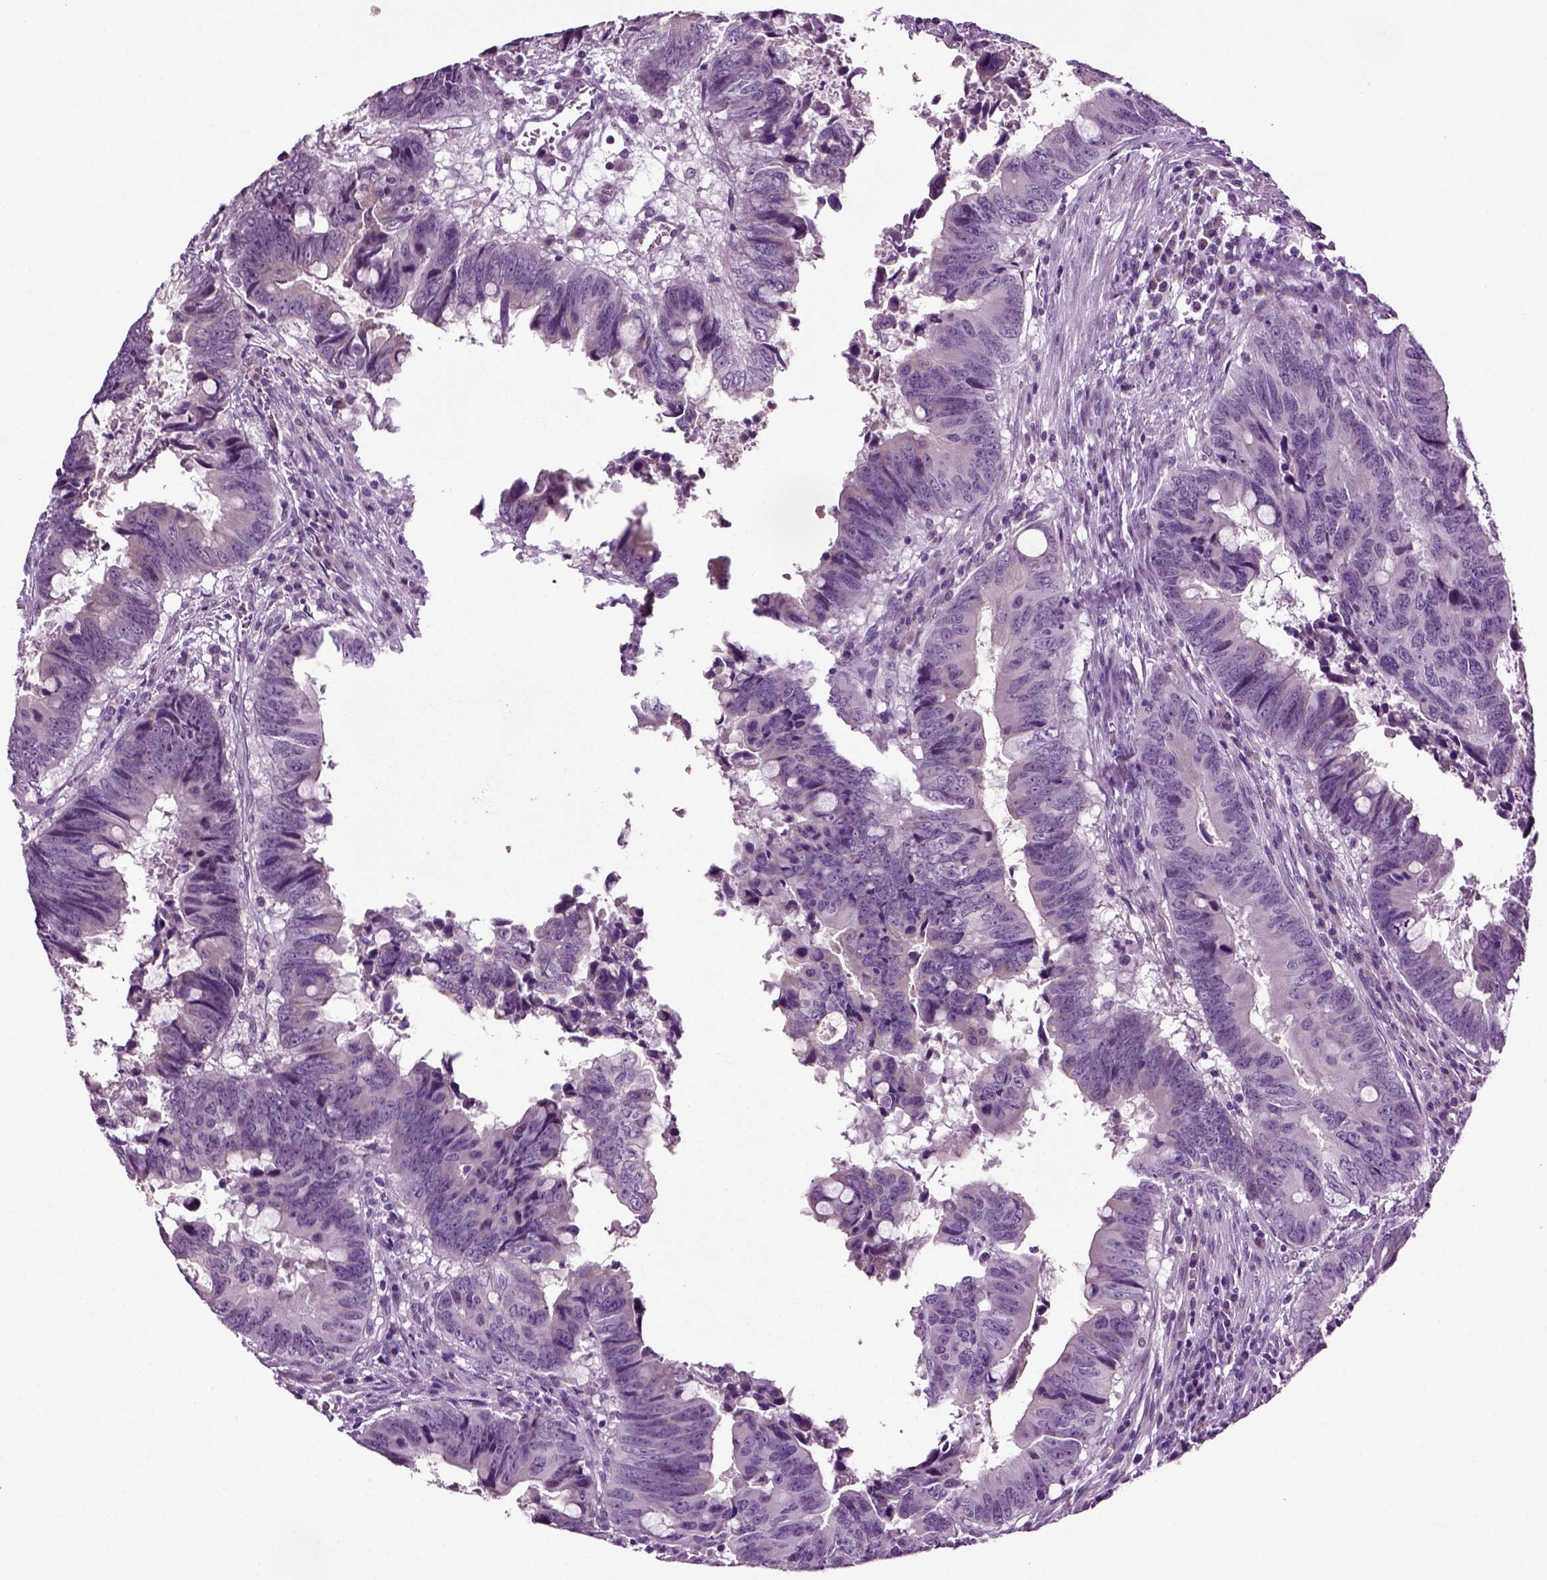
{"staining": {"intensity": "negative", "quantity": "none", "location": "none"}, "tissue": "colorectal cancer", "cell_type": "Tumor cells", "image_type": "cancer", "snomed": [{"axis": "morphology", "description": "Adenocarcinoma, NOS"}, {"axis": "topography", "description": "Colon"}], "caption": "Tumor cells are negative for protein expression in human colorectal cancer.", "gene": "SPATA17", "patient": {"sex": "female", "age": 82}}